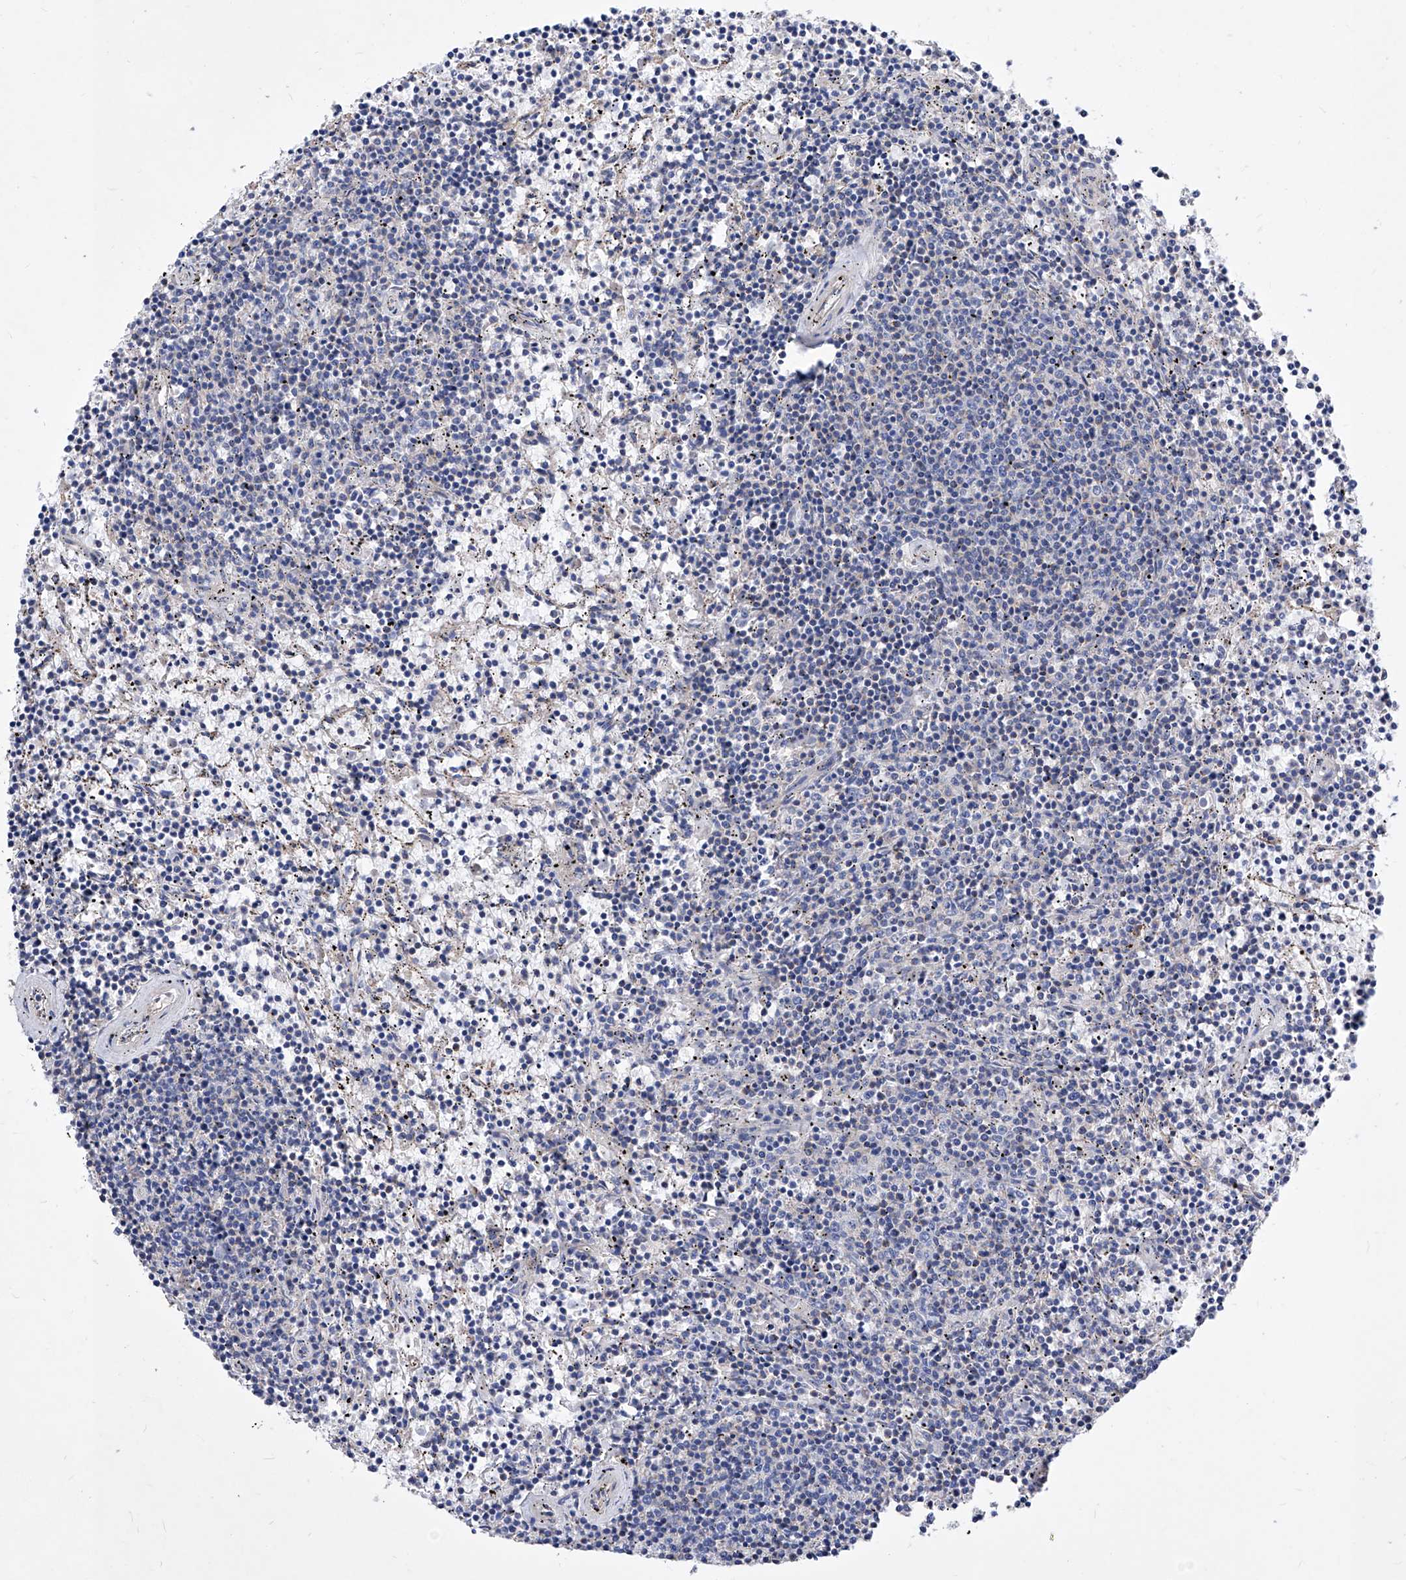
{"staining": {"intensity": "weak", "quantity": "<25%", "location": "cytoplasmic/membranous"}, "tissue": "lymphoma", "cell_type": "Tumor cells", "image_type": "cancer", "snomed": [{"axis": "morphology", "description": "Malignant lymphoma, non-Hodgkin's type, Low grade"}, {"axis": "topography", "description": "Spleen"}], "caption": "DAB (3,3'-diaminobenzidine) immunohistochemical staining of human lymphoma displays no significant positivity in tumor cells. (DAB immunohistochemistry visualized using brightfield microscopy, high magnification).", "gene": "HRNR", "patient": {"sex": "female", "age": 50}}